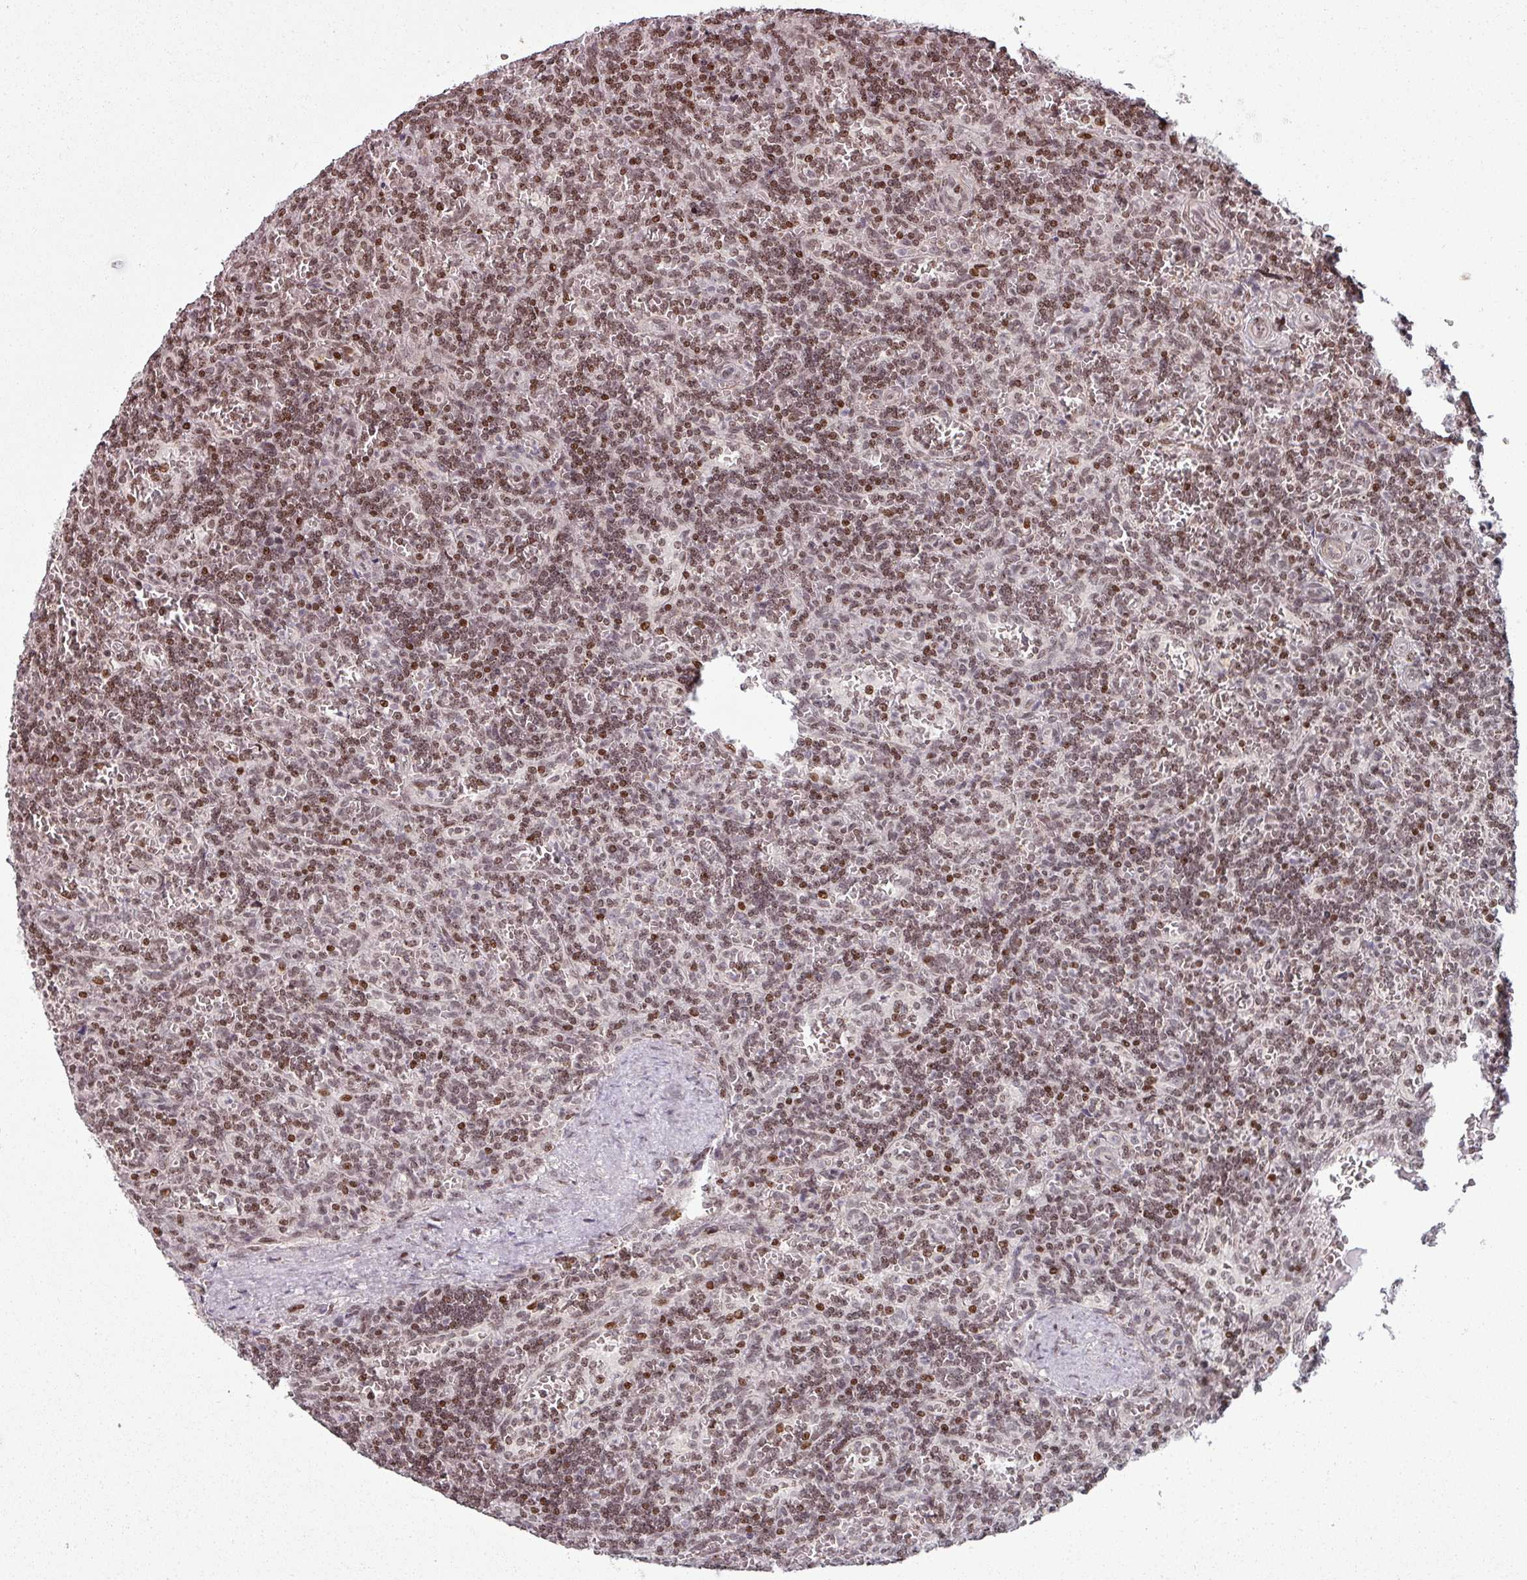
{"staining": {"intensity": "moderate", "quantity": ">75%", "location": "nuclear"}, "tissue": "lymphoma", "cell_type": "Tumor cells", "image_type": "cancer", "snomed": [{"axis": "morphology", "description": "Malignant lymphoma, non-Hodgkin's type, Low grade"}, {"axis": "topography", "description": "Spleen"}], "caption": "Human lymphoma stained with a protein marker reveals moderate staining in tumor cells.", "gene": "NCOR1", "patient": {"sex": "male", "age": 73}}